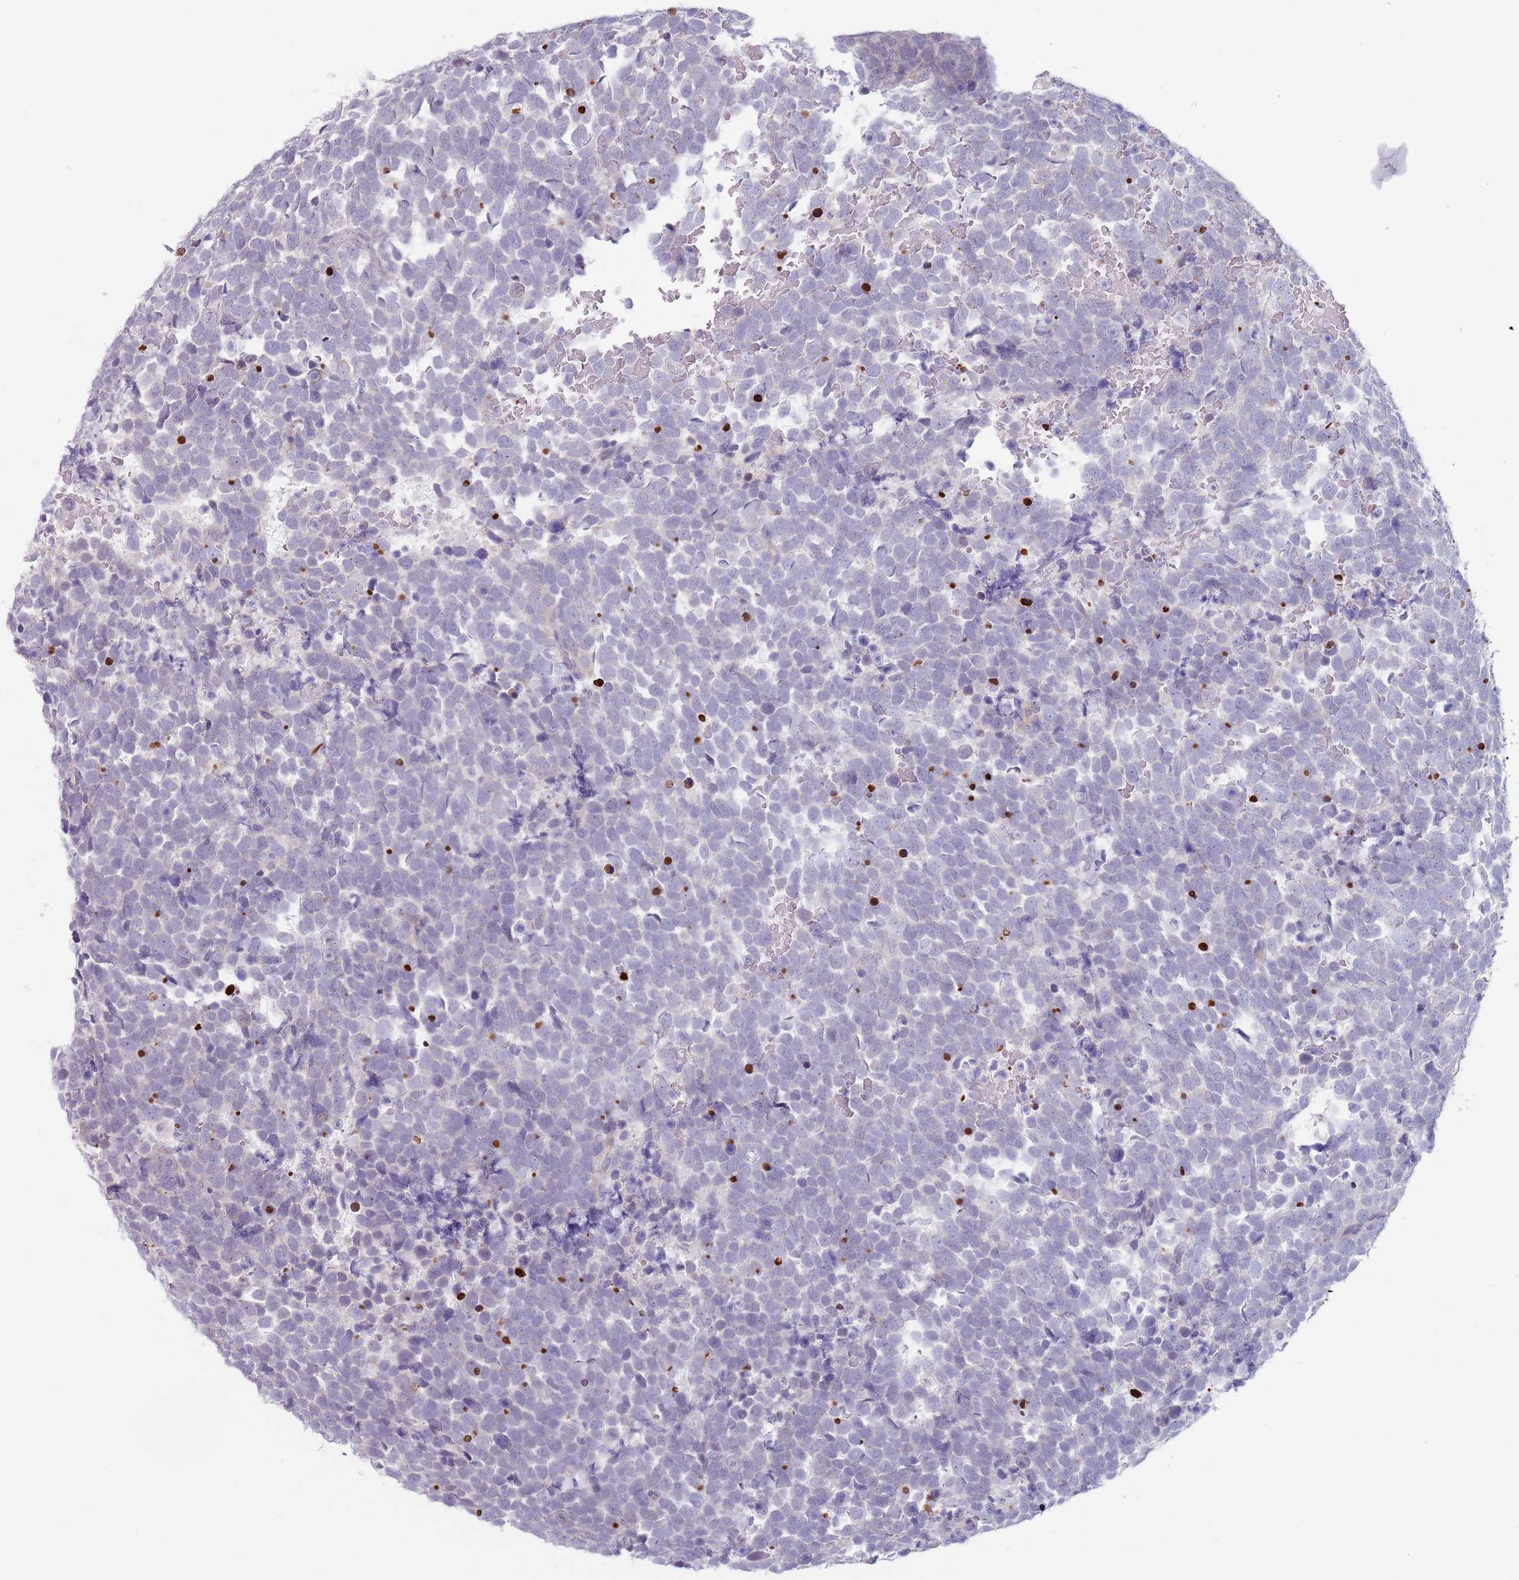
{"staining": {"intensity": "negative", "quantity": "none", "location": "none"}, "tissue": "urothelial cancer", "cell_type": "Tumor cells", "image_type": "cancer", "snomed": [{"axis": "morphology", "description": "Urothelial carcinoma, High grade"}, {"axis": "topography", "description": "Urinary bladder"}], "caption": "Immunohistochemical staining of urothelial cancer displays no significant staining in tumor cells.", "gene": "DXO", "patient": {"sex": "female", "age": 82}}